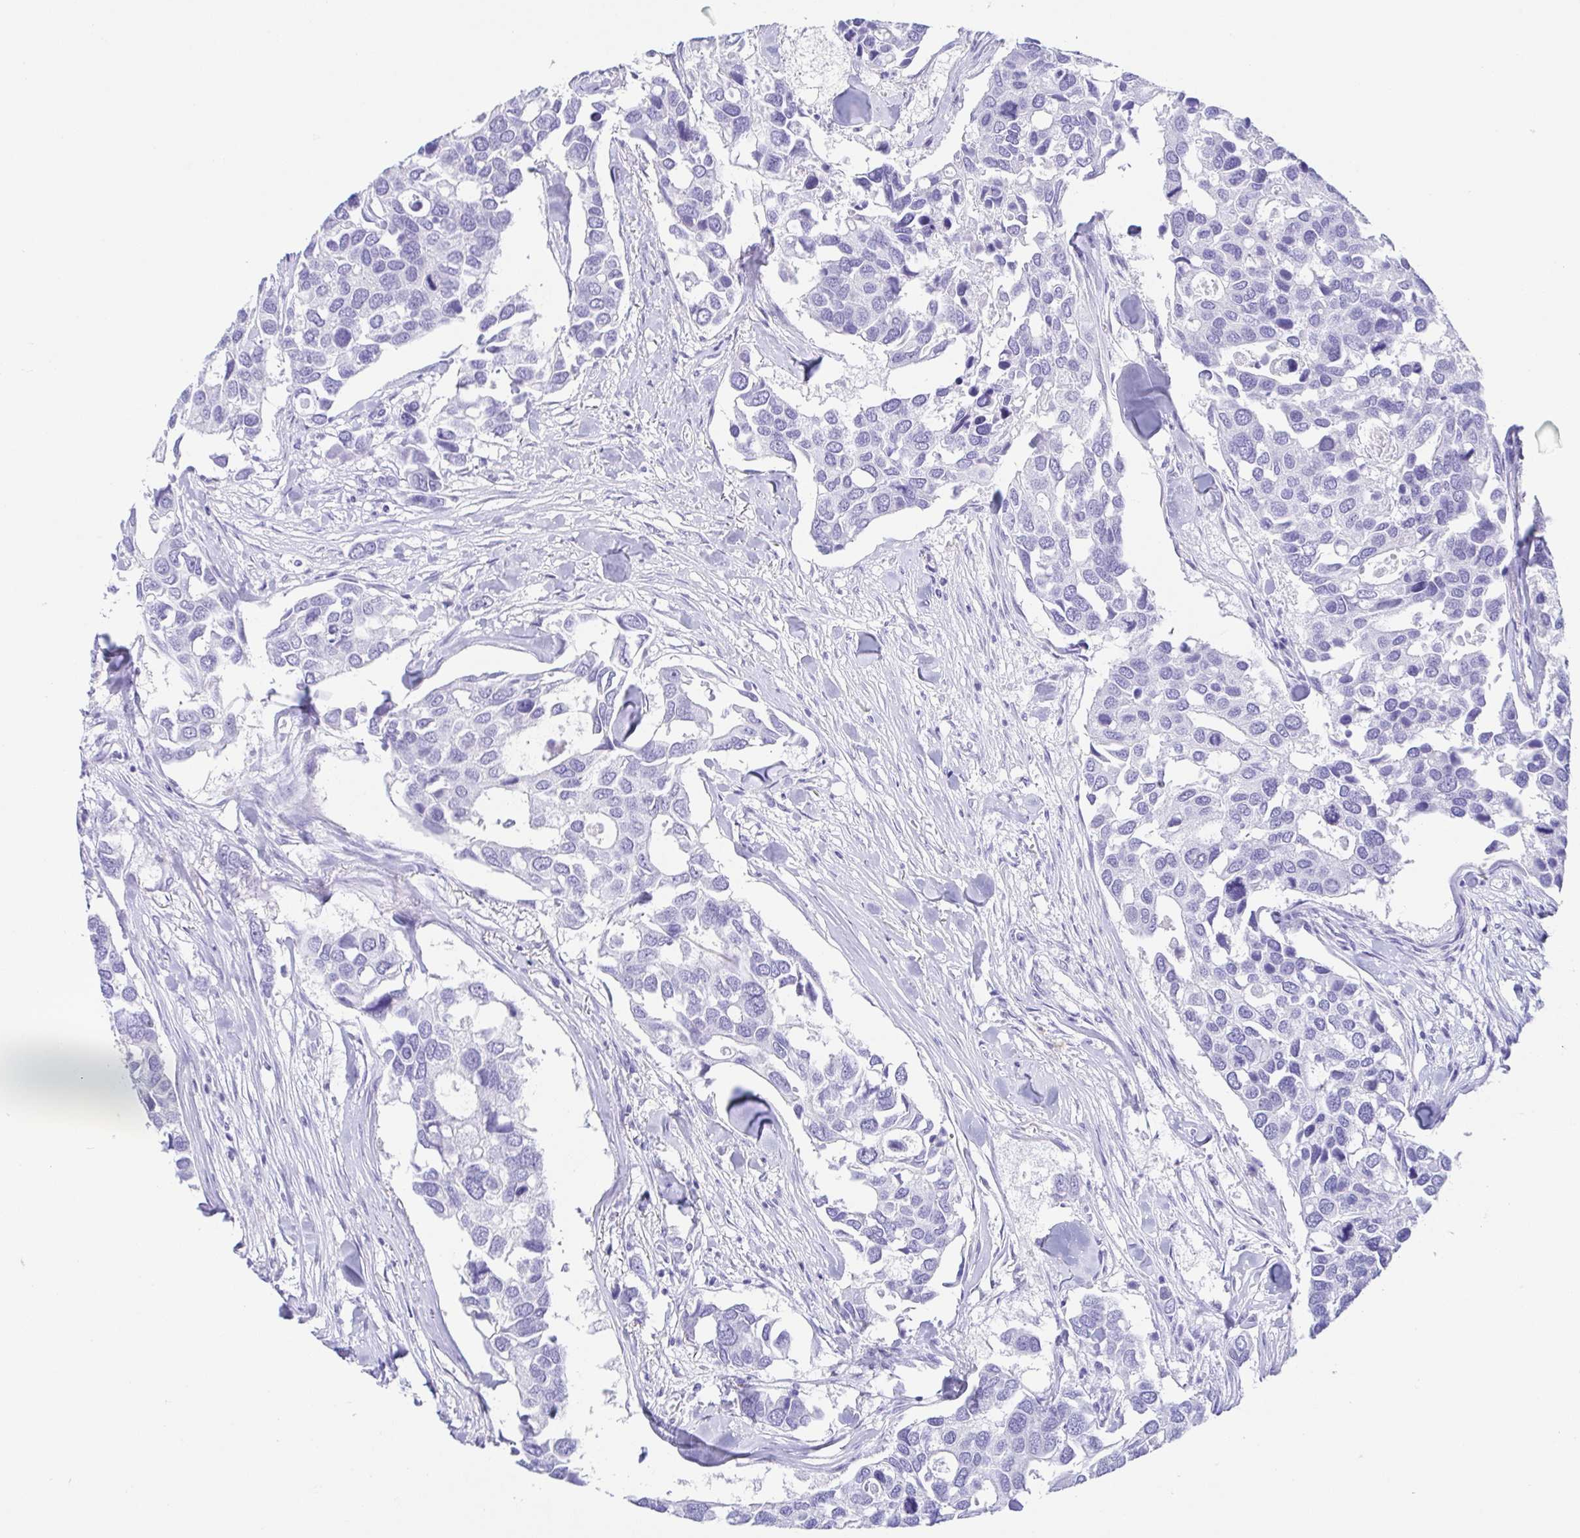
{"staining": {"intensity": "negative", "quantity": "none", "location": "none"}, "tissue": "breast cancer", "cell_type": "Tumor cells", "image_type": "cancer", "snomed": [{"axis": "morphology", "description": "Duct carcinoma"}, {"axis": "topography", "description": "Breast"}], "caption": "Breast intraductal carcinoma was stained to show a protein in brown. There is no significant expression in tumor cells.", "gene": "GKN1", "patient": {"sex": "female", "age": 83}}